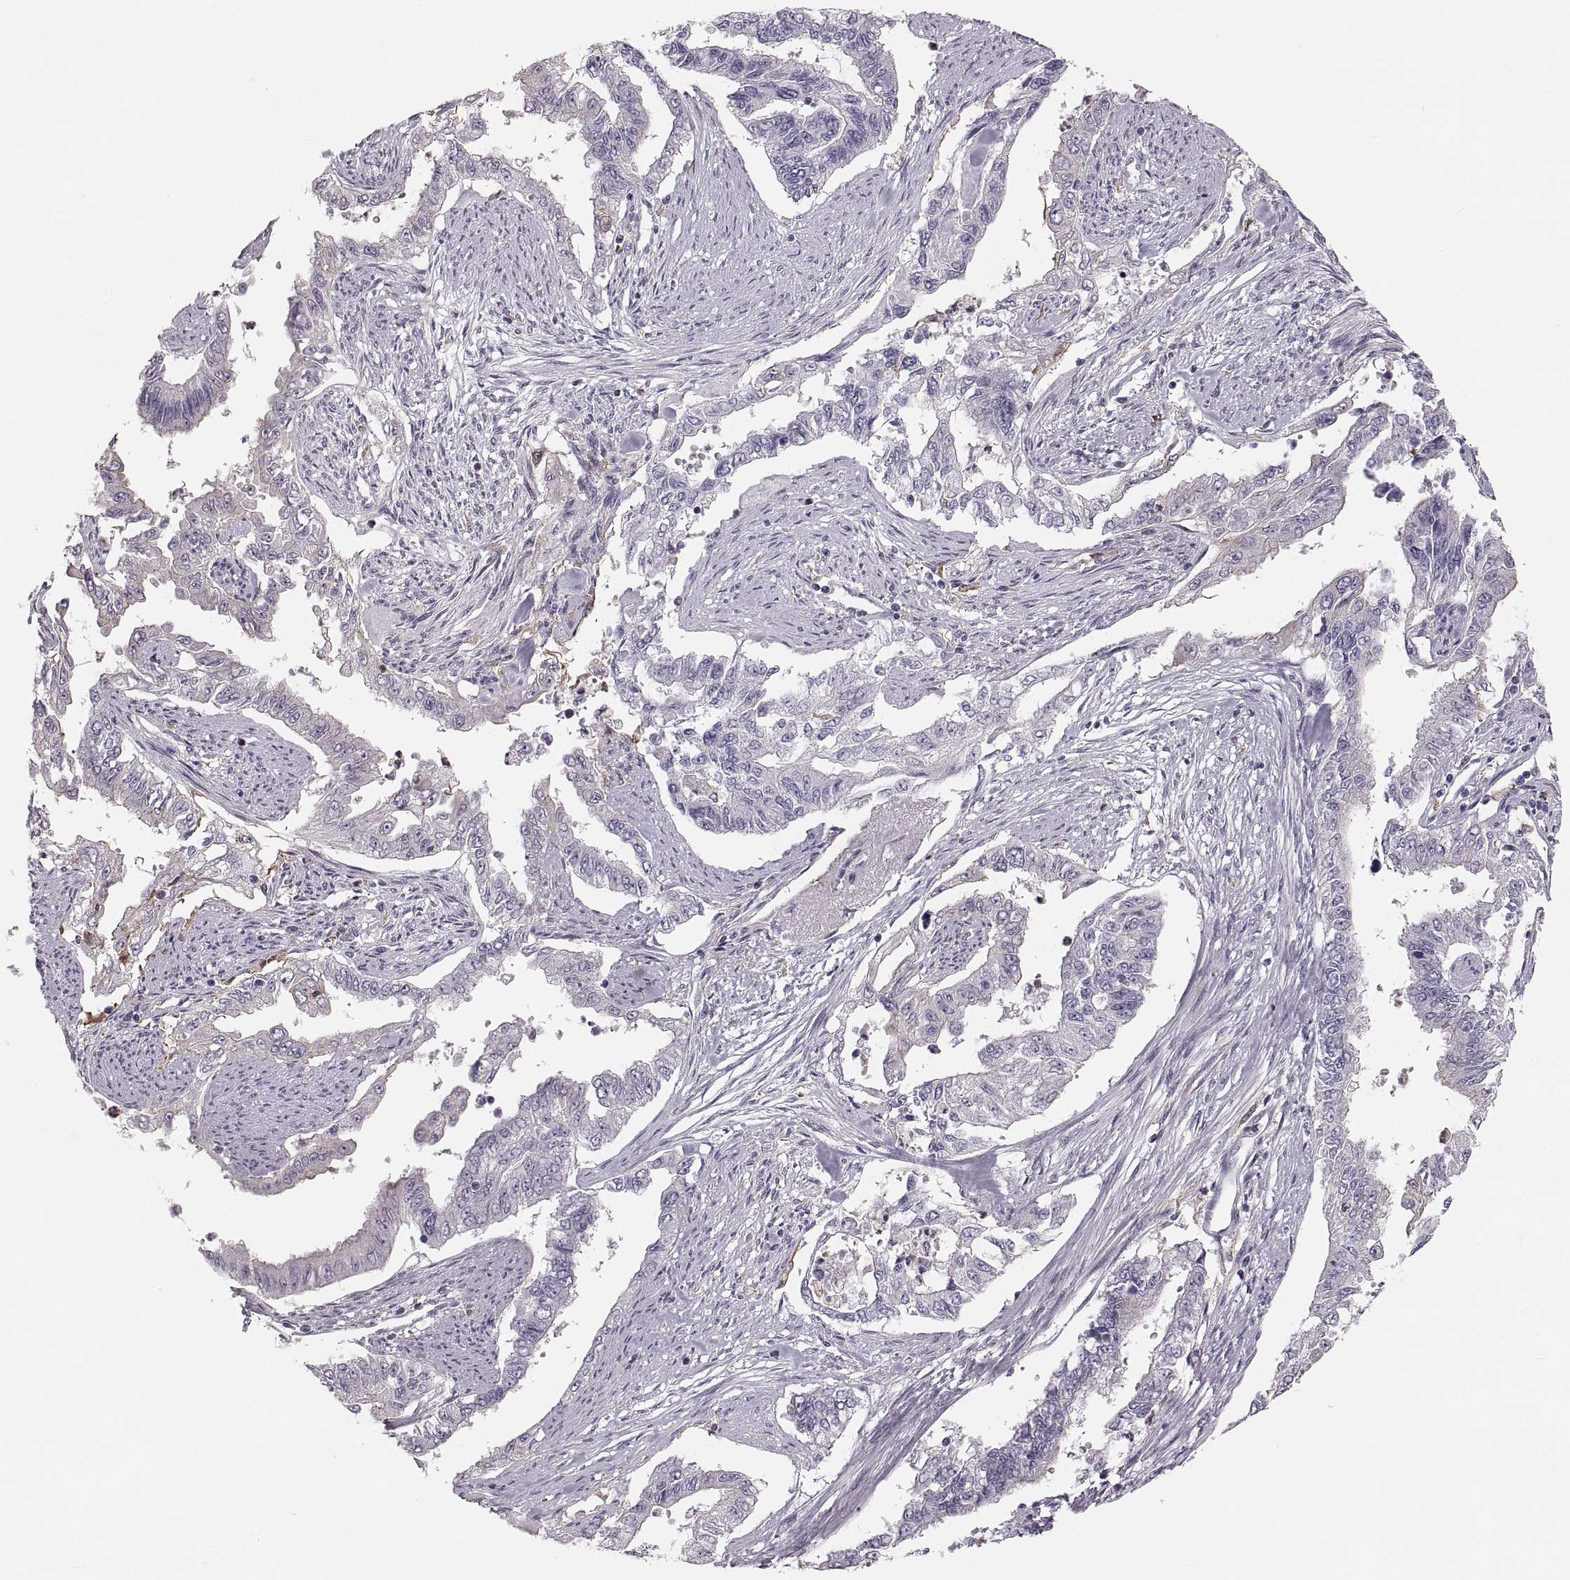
{"staining": {"intensity": "negative", "quantity": "none", "location": "none"}, "tissue": "endometrial cancer", "cell_type": "Tumor cells", "image_type": "cancer", "snomed": [{"axis": "morphology", "description": "Adenocarcinoma, NOS"}, {"axis": "topography", "description": "Uterus"}], "caption": "Endometrial adenocarcinoma was stained to show a protein in brown. There is no significant expression in tumor cells.", "gene": "RUNDC3A", "patient": {"sex": "female", "age": 59}}